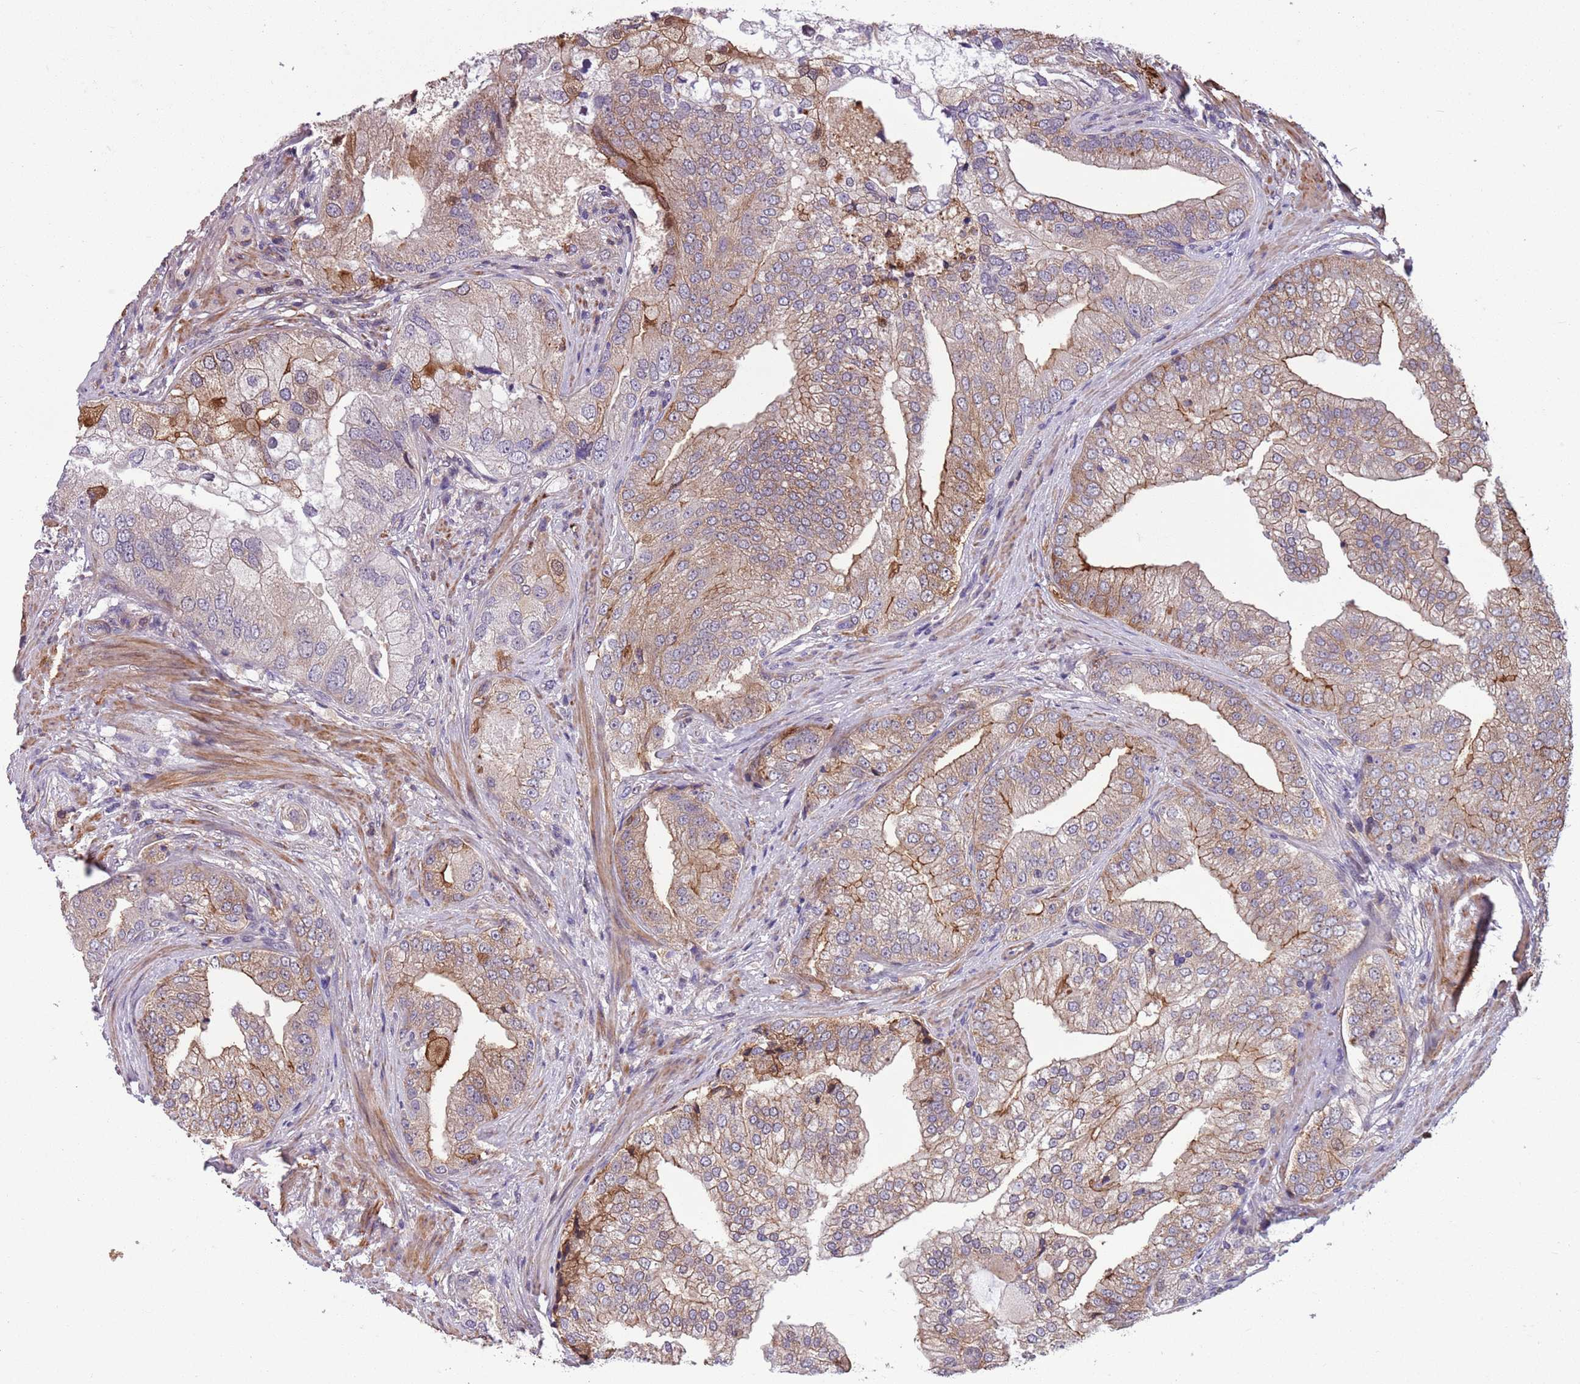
{"staining": {"intensity": "weak", "quantity": ">75%", "location": "cytoplasmic/membranous"}, "tissue": "prostate cancer", "cell_type": "Tumor cells", "image_type": "cancer", "snomed": [{"axis": "morphology", "description": "Adenocarcinoma, High grade"}, {"axis": "topography", "description": "Prostate"}], "caption": "A histopathology image showing weak cytoplasmic/membranous expression in about >75% of tumor cells in prostate cancer (high-grade adenocarcinoma), as visualized by brown immunohistochemical staining.", "gene": "JAML", "patient": {"sex": "male", "age": 70}}